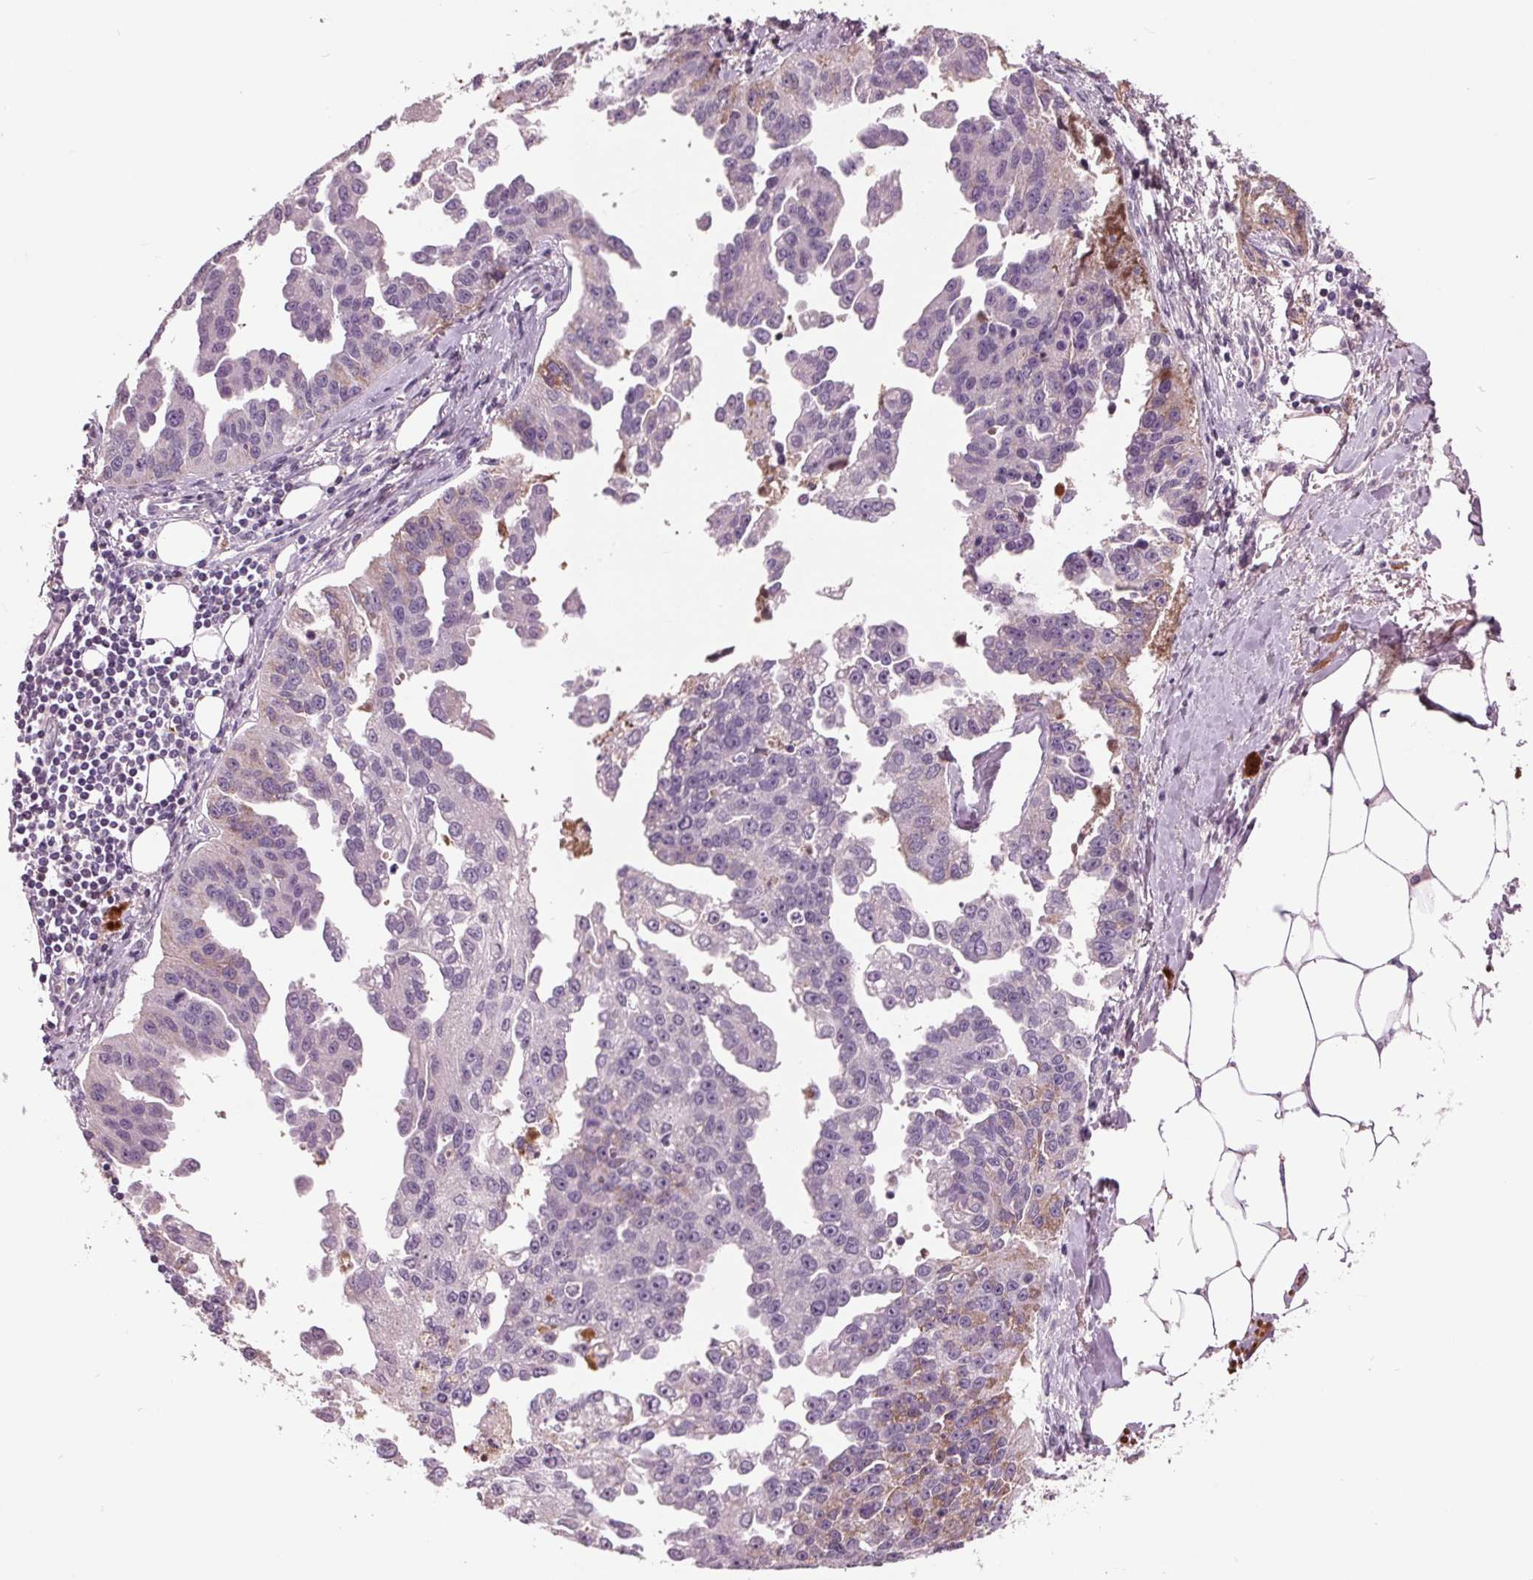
{"staining": {"intensity": "negative", "quantity": "none", "location": "none"}, "tissue": "ovarian cancer", "cell_type": "Tumor cells", "image_type": "cancer", "snomed": [{"axis": "morphology", "description": "Cystadenocarcinoma, serous, NOS"}, {"axis": "topography", "description": "Ovary"}], "caption": "IHC histopathology image of neoplastic tissue: human serous cystadenocarcinoma (ovarian) stained with DAB (3,3'-diaminobenzidine) displays no significant protein expression in tumor cells.", "gene": "C6", "patient": {"sex": "female", "age": 75}}